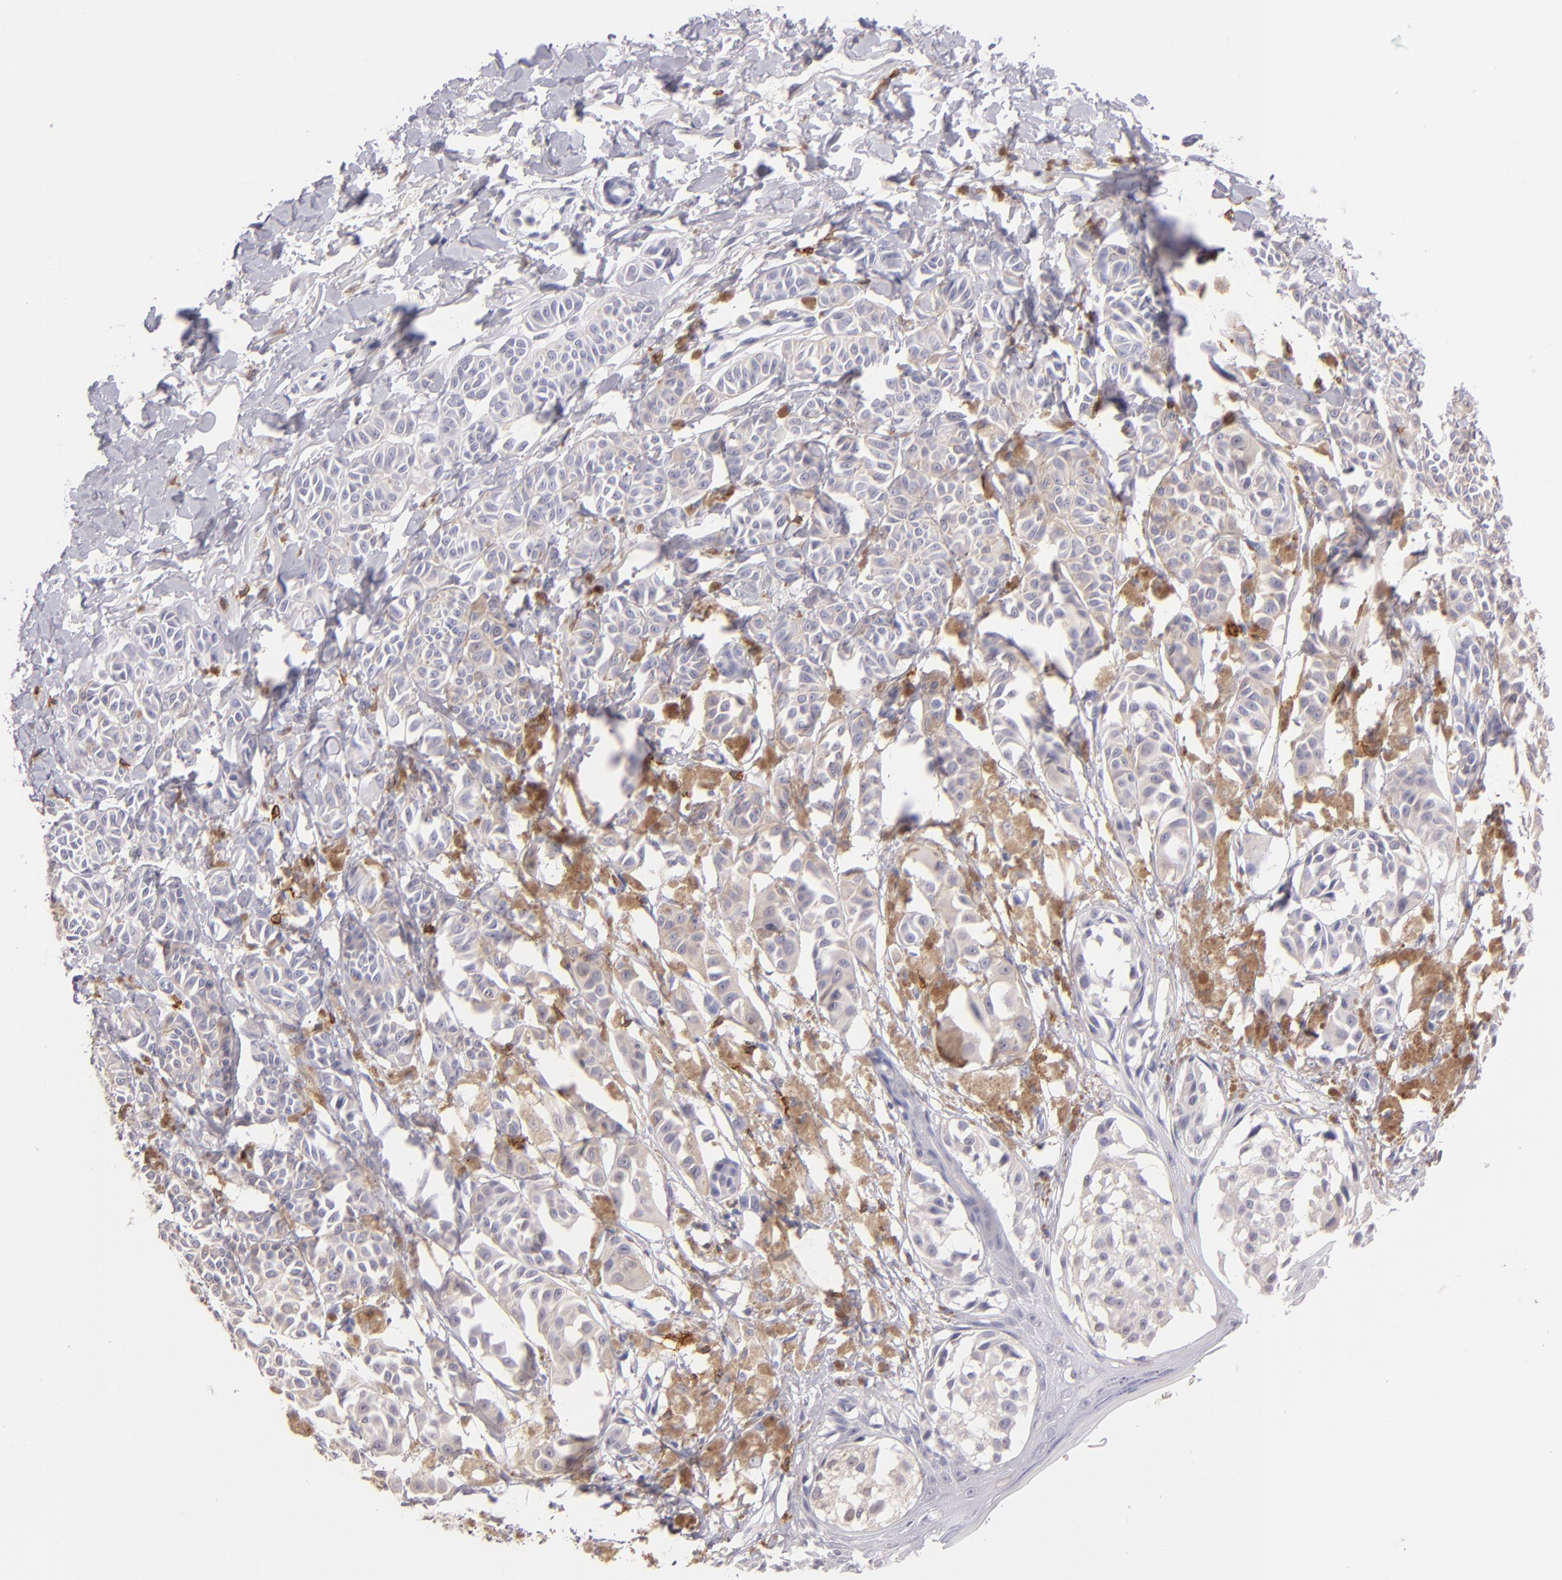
{"staining": {"intensity": "negative", "quantity": "none", "location": "none"}, "tissue": "melanoma", "cell_type": "Tumor cells", "image_type": "cancer", "snomed": [{"axis": "morphology", "description": "Malignant melanoma, NOS"}, {"axis": "topography", "description": "Skin"}], "caption": "Tumor cells are negative for brown protein staining in melanoma. (IHC, brightfield microscopy, high magnification).", "gene": "IL2RA", "patient": {"sex": "male", "age": 76}}